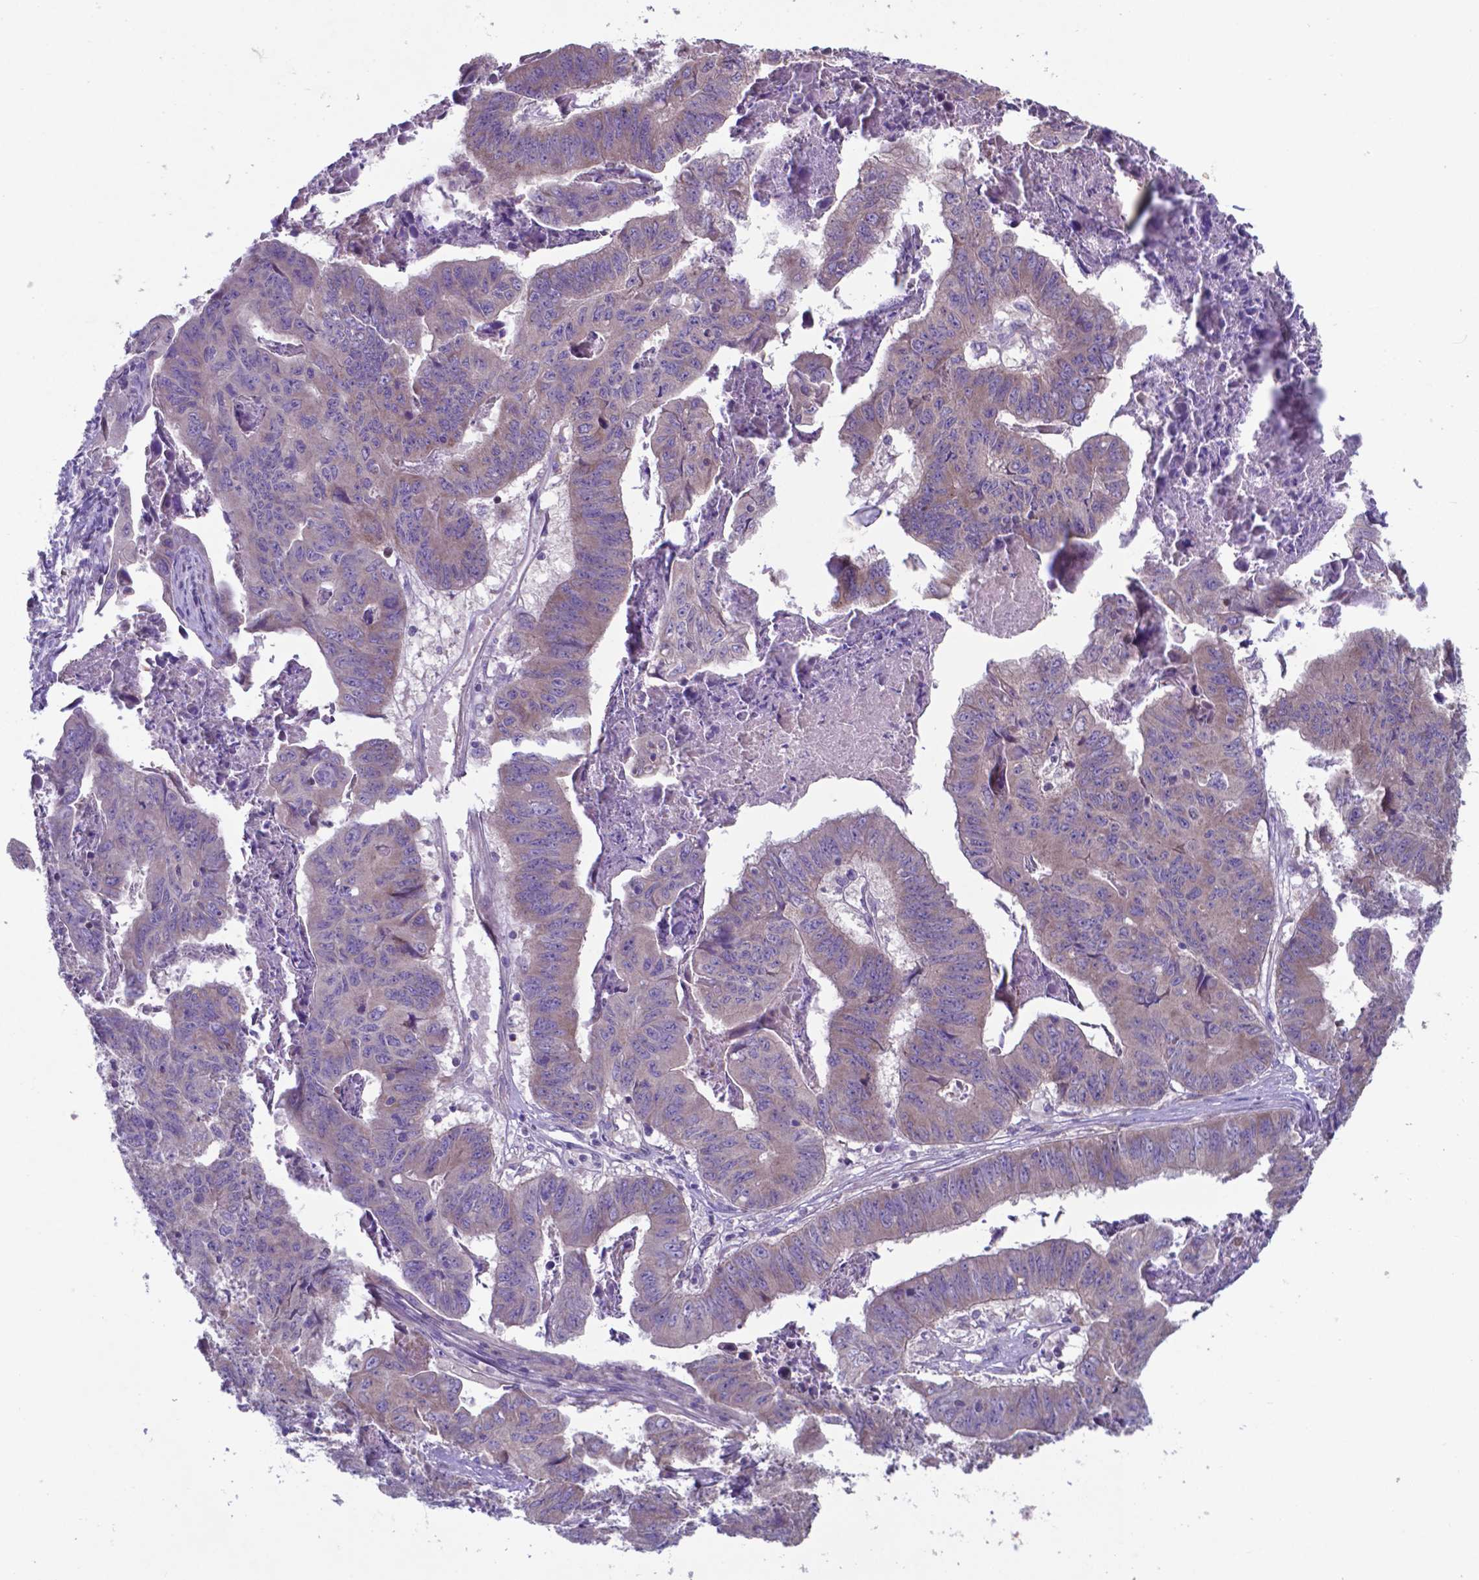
{"staining": {"intensity": "weak", "quantity": ">75%", "location": "cytoplasmic/membranous"}, "tissue": "stomach cancer", "cell_type": "Tumor cells", "image_type": "cancer", "snomed": [{"axis": "morphology", "description": "Adenocarcinoma, NOS"}, {"axis": "topography", "description": "Stomach, lower"}], "caption": "A micrograph showing weak cytoplasmic/membranous expression in about >75% of tumor cells in stomach cancer, as visualized by brown immunohistochemical staining.", "gene": "TYRO3", "patient": {"sex": "male", "age": 77}}